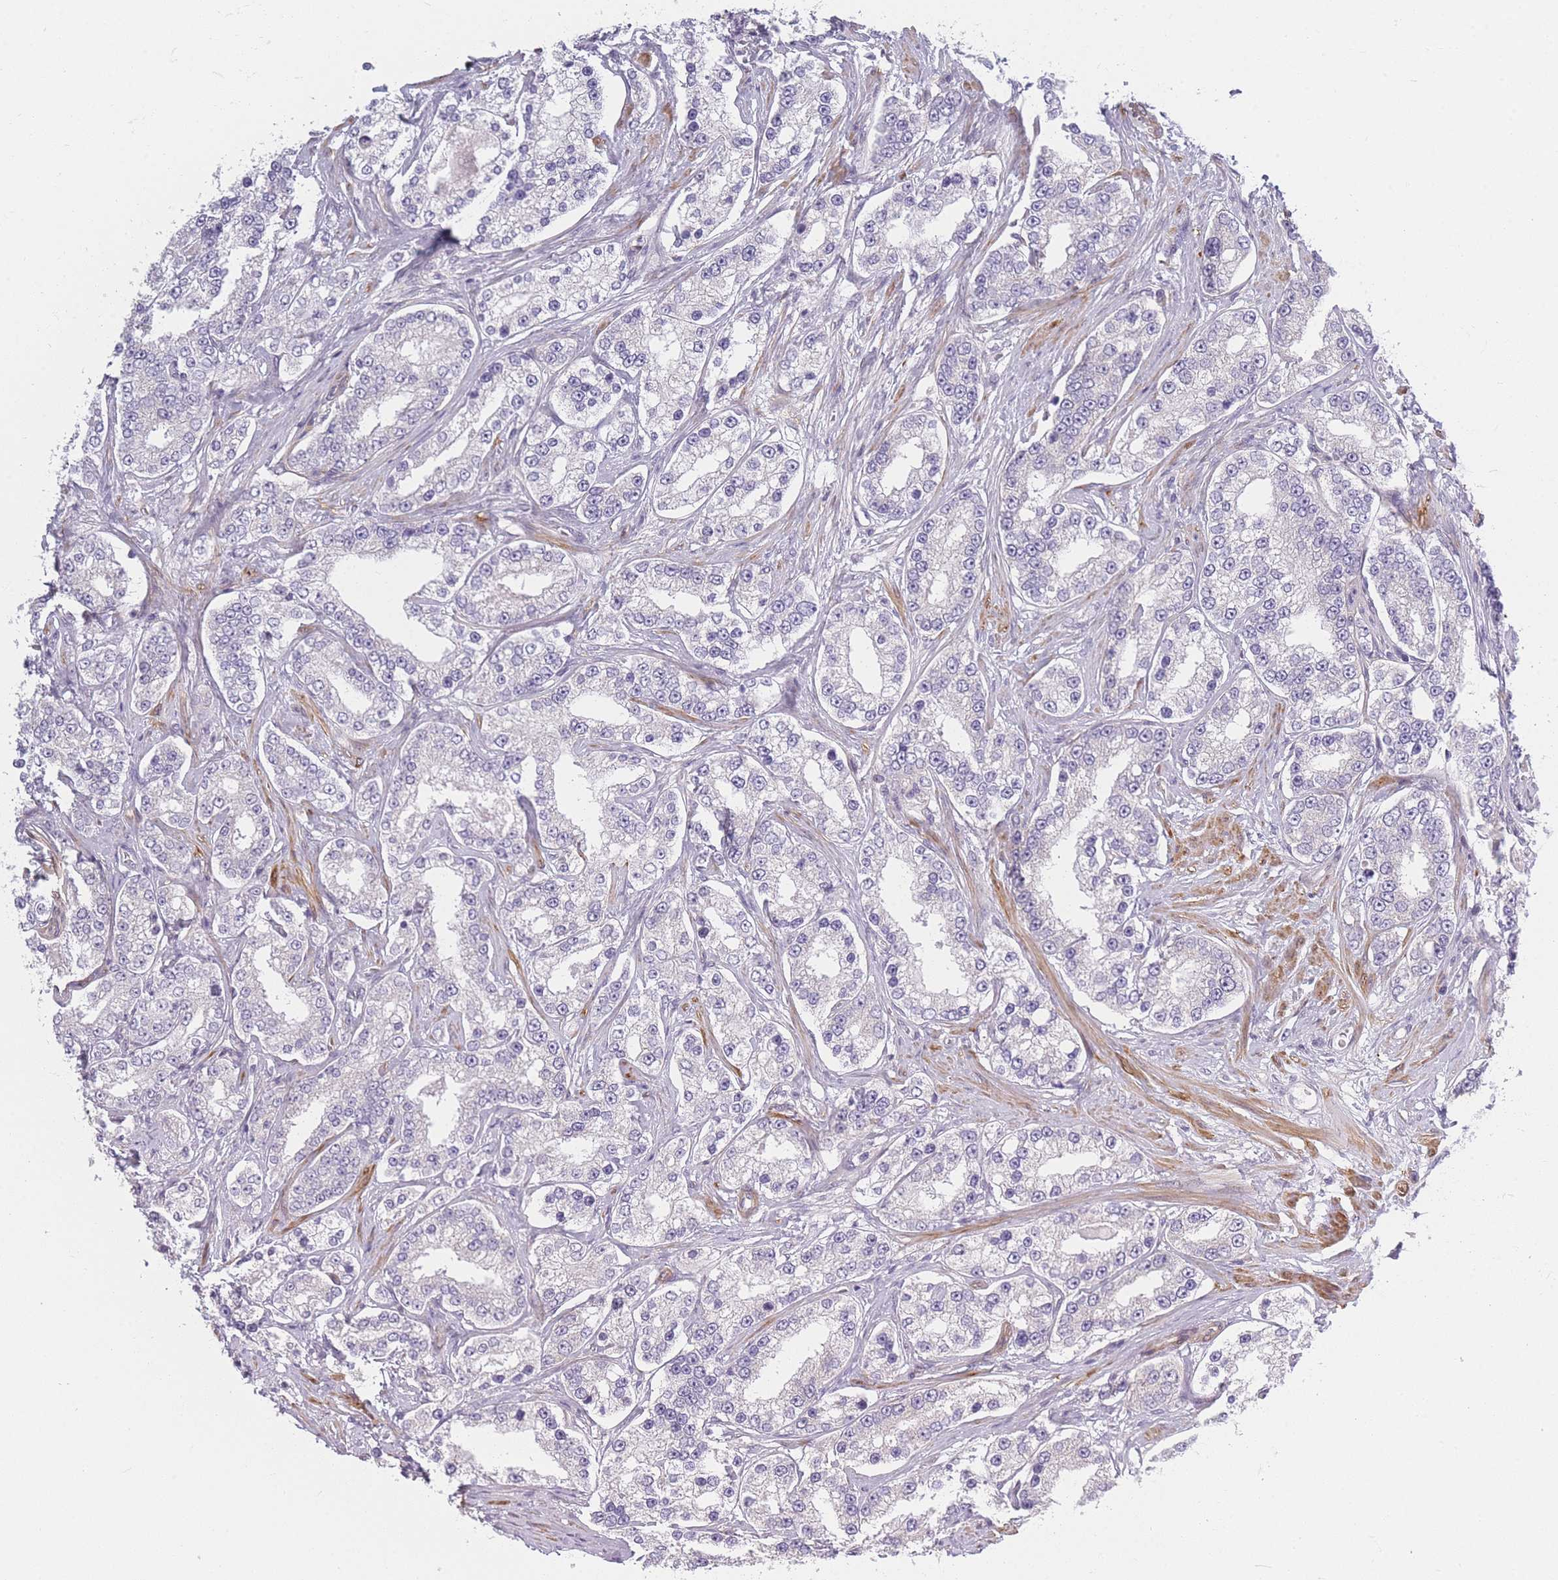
{"staining": {"intensity": "negative", "quantity": "none", "location": "none"}, "tissue": "prostate cancer", "cell_type": "Tumor cells", "image_type": "cancer", "snomed": [{"axis": "morphology", "description": "Normal tissue, NOS"}, {"axis": "morphology", "description": "Adenocarcinoma, High grade"}, {"axis": "topography", "description": "Prostate"}], "caption": "The immunohistochemistry (IHC) histopathology image has no significant positivity in tumor cells of prostate cancer (adenocarcinoma (high-grade)) tissue.", "gene": "SLC7A6", "patient": {"sex": "male", "age": 83}}